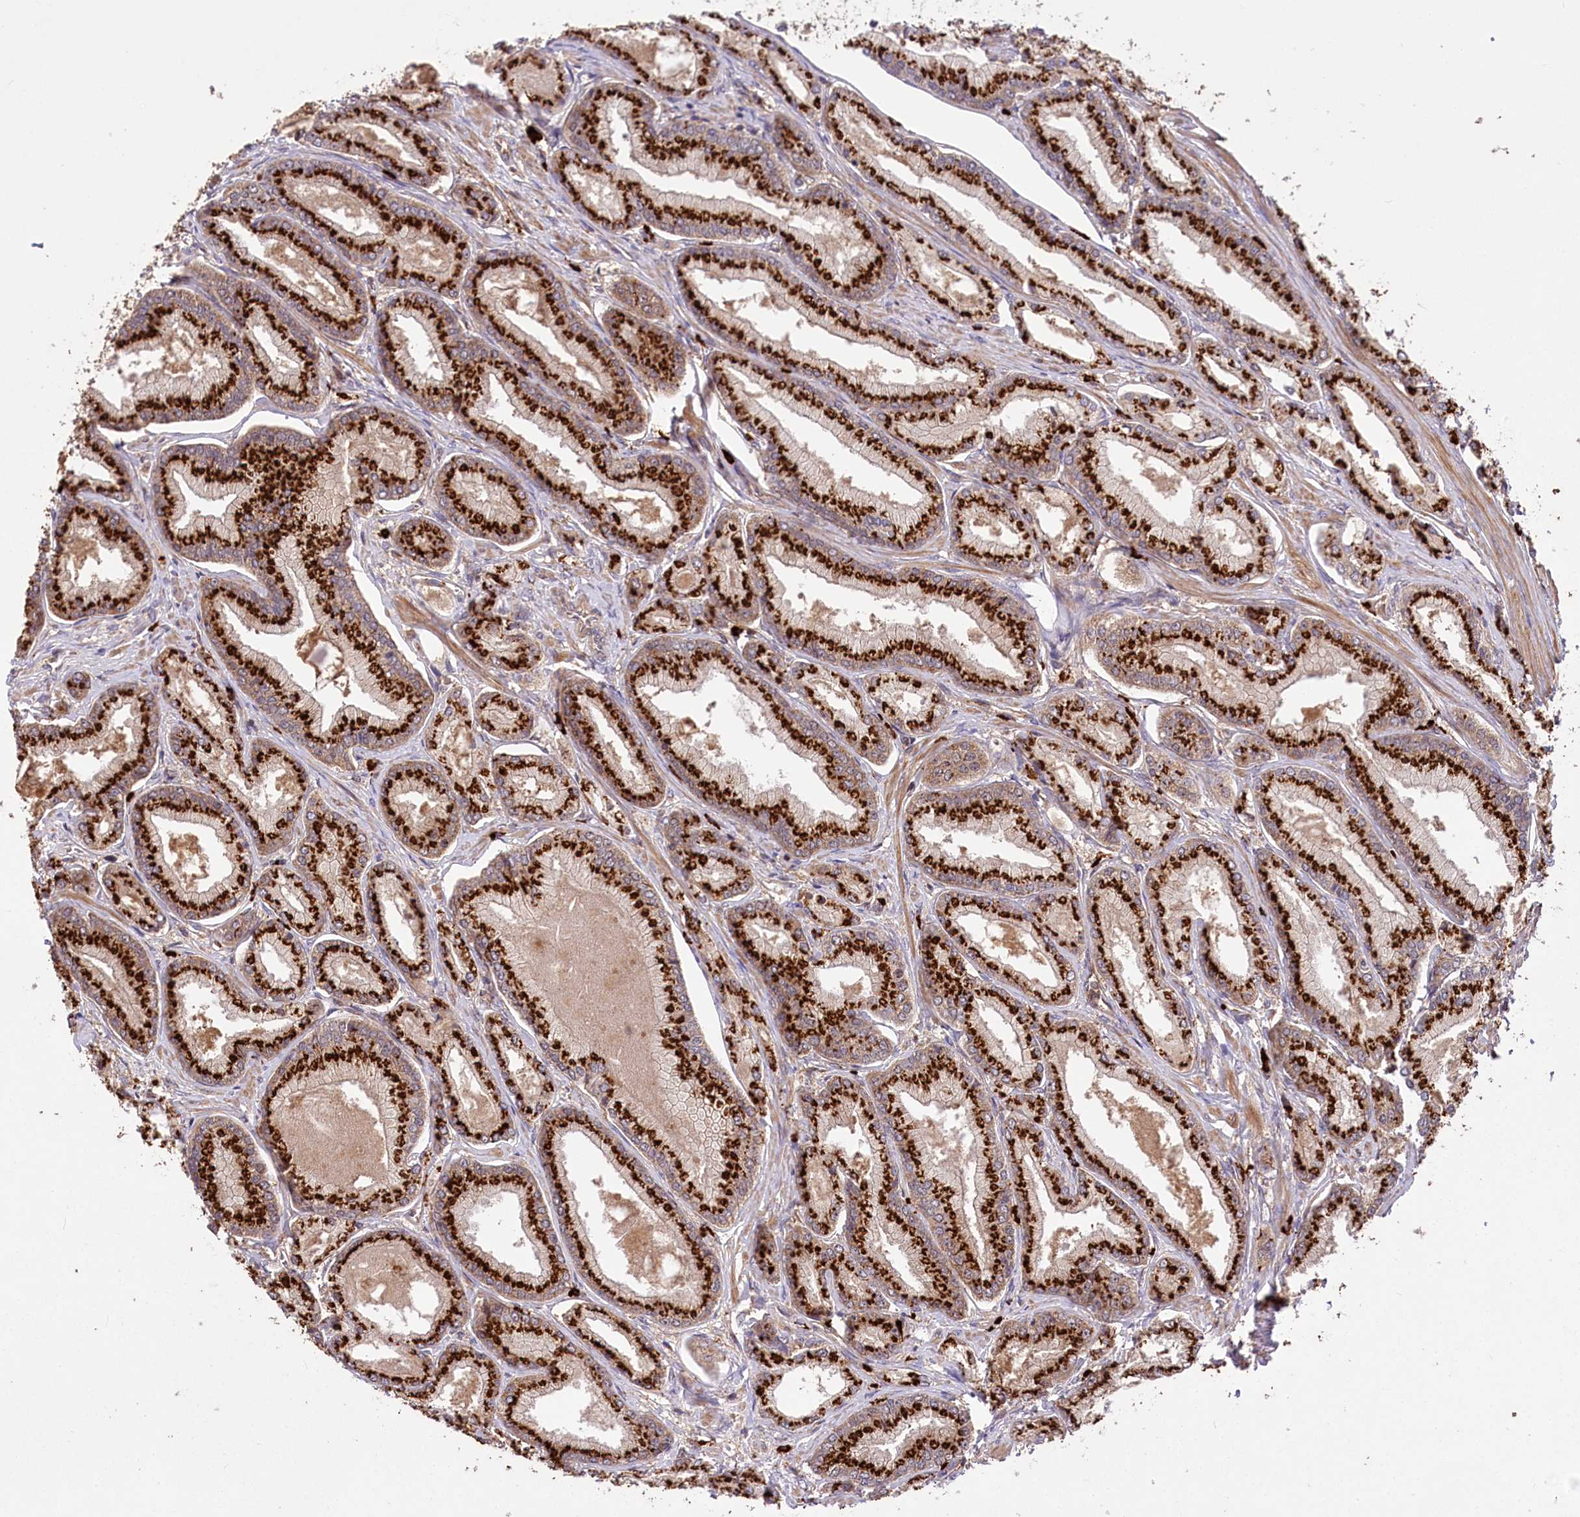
{"staining": {"intensity": "strong", "quantity": ">75%", "location": "cytoplasmic/membranous"}, "tissue": "prostate cancer", "cell_type": "Tumor cells", "image_type": "cancer", "snomed": [{"axis": "morphology", "description": "Adenocarcinoma, Low grade"}, {"axis": "topography", "description": "Prostate"}], "caption": "This is an image of IHC staining of prostate cancer, which shows strong staining in the cytoplasmic/membranous of tumor cells.", "gene": "CARD19", "patient": {"sex": "male", "age": 74}}